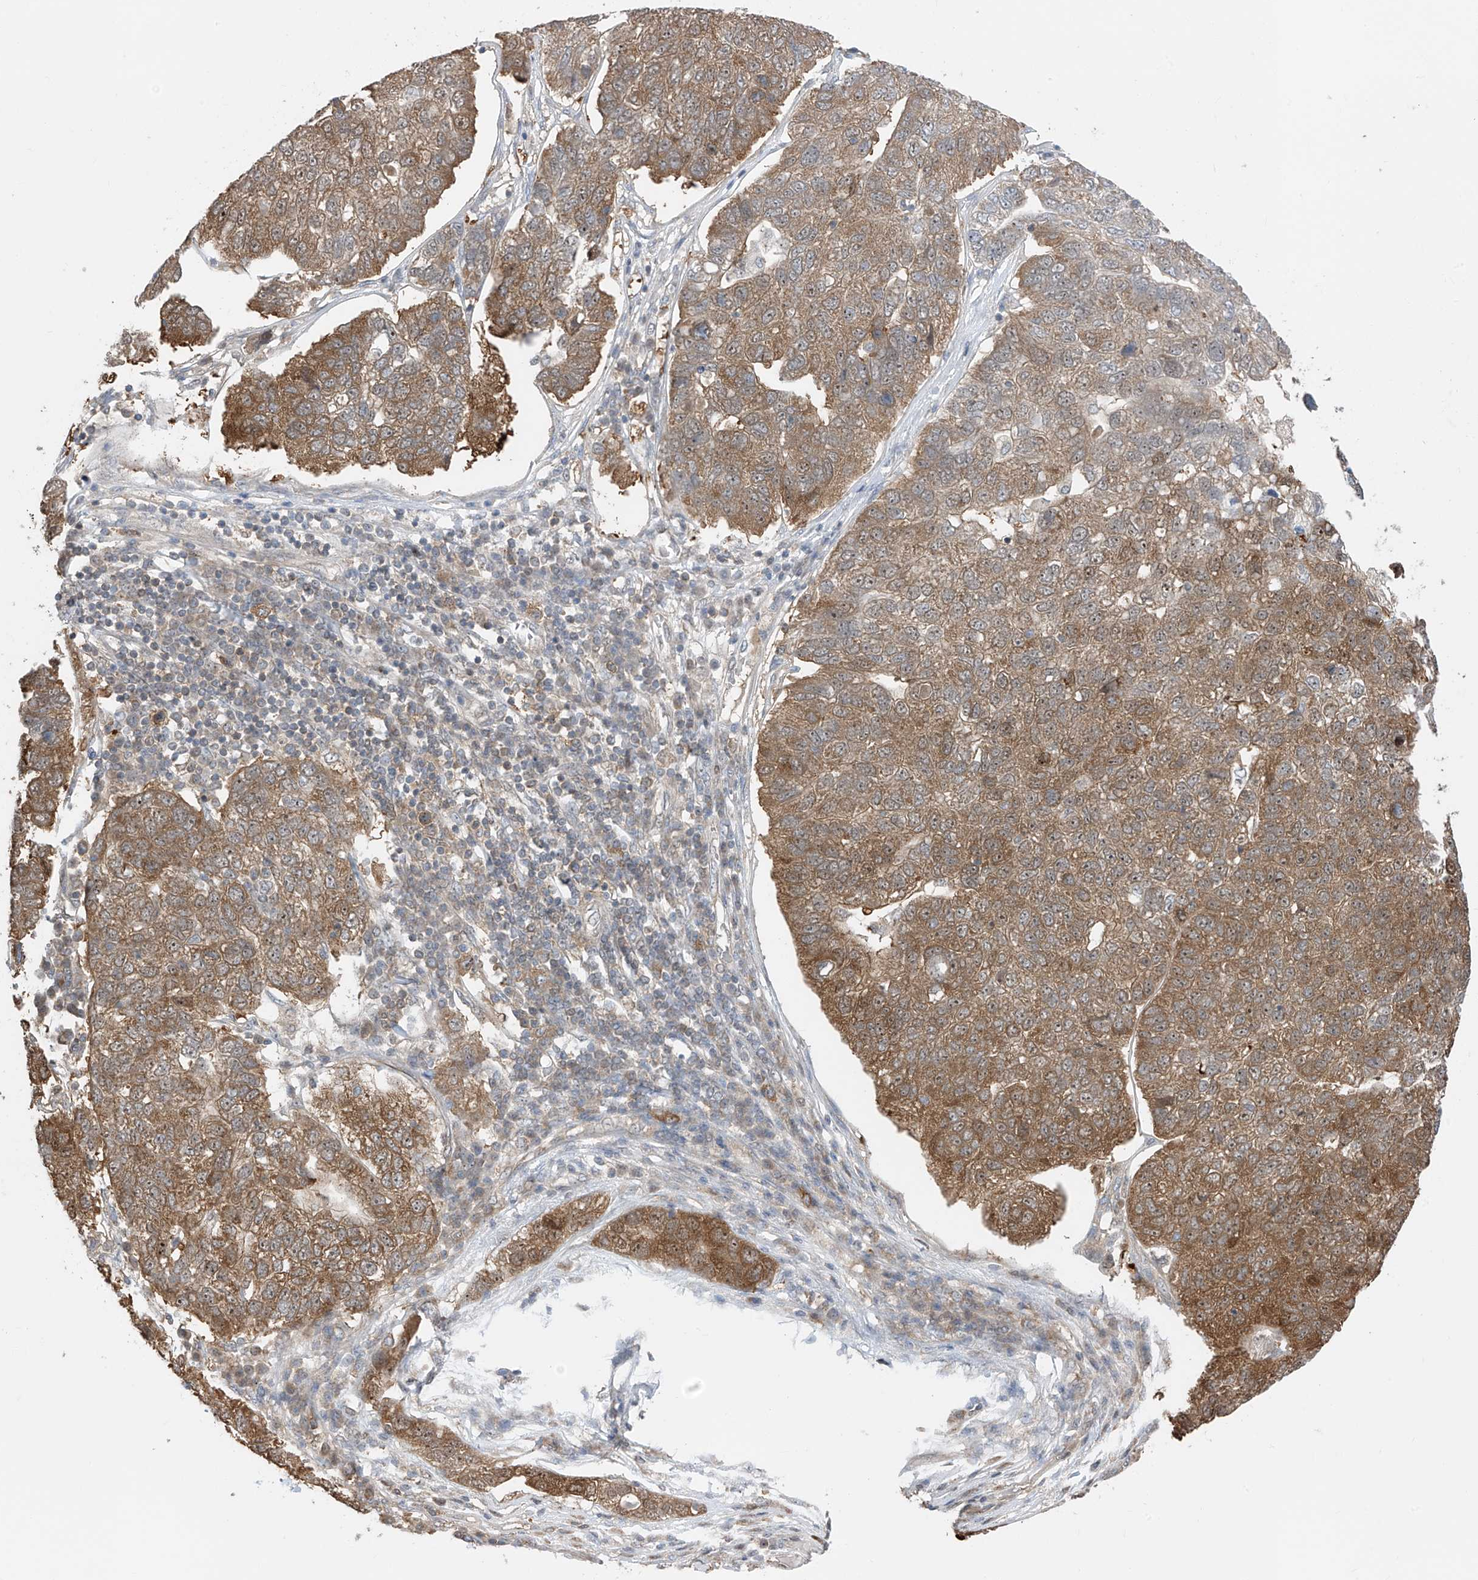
{"staining": {"intensity": "moderate", "quantity": ">75%", "location": "cytoplasmic/membranous,nuclear"}, "tissue": "pancreatic cancer", "cell_type": "Tumor cells", "image_type": "cancer", "snomed": [{"axis": "morphology", "description": "Adenocarcinoma, NOS"}, {"axis": "topography", "description": "Pancreas"}], "caption": "Pancreatic adenocarcinoma stained with DAB immunohistochemistry (IHC) exhibits medium levels of moderate cytoplasmic/membranous and nuclear positivity in approximately >75% of tumor cells.", "gene": "TTC38", "patient": {"sex": "female", "age": 61}}